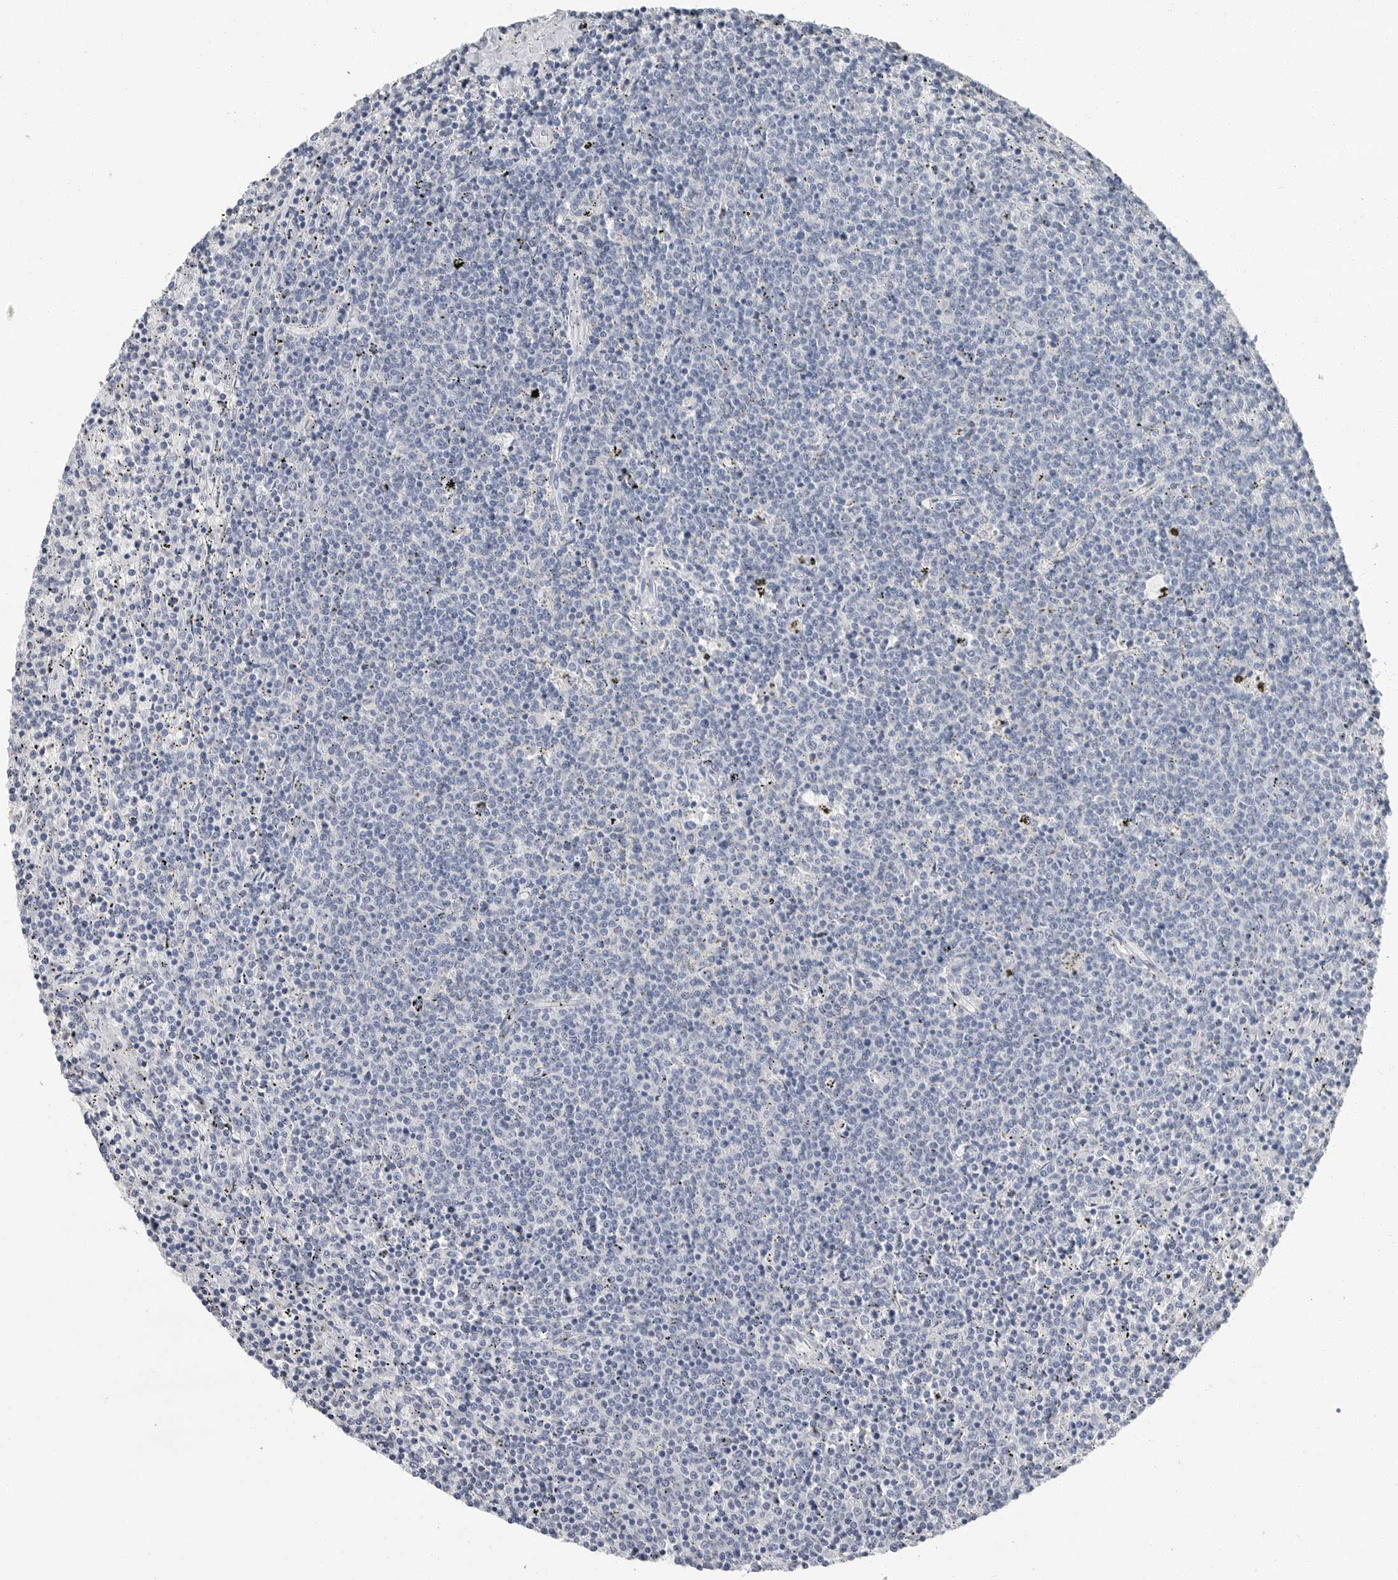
{"staining": {"intensity": "negative", "quantity": "none", "location": "none"}, "tissue": "lymphoma", "cell_type": "Tumor cells", "image_type": "cancer", "snomed": [{"axis": "morphology", "description": "Malignant lymphoma, non-Hodgkin's type, Low grade"}, {"axis": "topography", "description": "Spleen"}], "caption": "DAB (3,3'-diaminobenzidine) immunohistochemical staining of low-grade malignant lymphoma, non-Hodgkin's type shows no significant expression in tumor cells.", "gene": "PLN", "patient": {"sex": "female", "age": 50}}